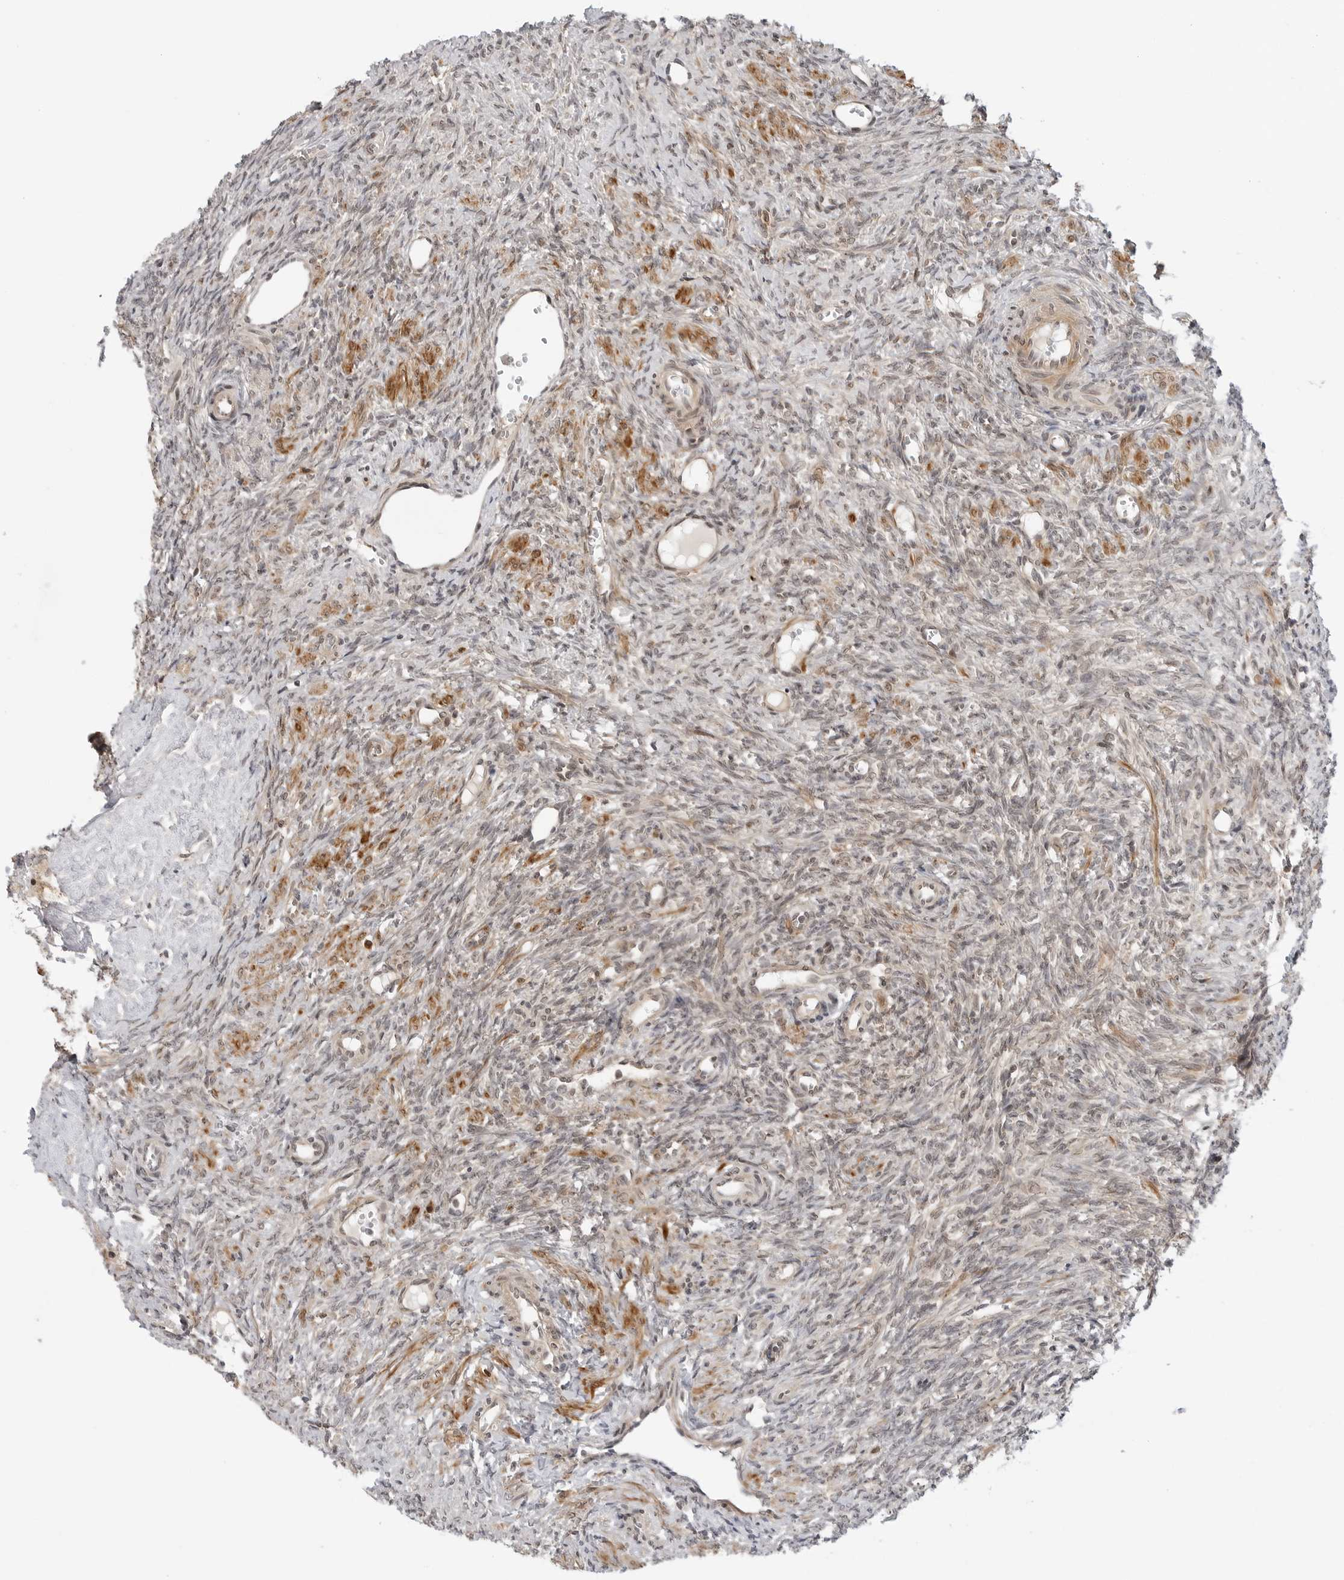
{"staining": {"intensity": "weak", "quantity": "25%-75%", "location": "cytoplasmic/membranous,nuclear"}, "tissue": "ovary", "cell_type": "Ovarian stroma cells", "image_type": "normal", "snomed": [{"axis": "morphology", "description": "Normal tissue, NOS"}, {"axis": "topography", "description": "Ovary"}], "caption": "The photomicrograph demonstrates immunohistochemical staining of normal ovary. There is weak cytoplasmic/membranous,nuclear expression is appreciated in about 25%-75% of ovarian stroma cells.", "gene": "MAP2K5", "patient": {"sex": "female", "age": 41}}